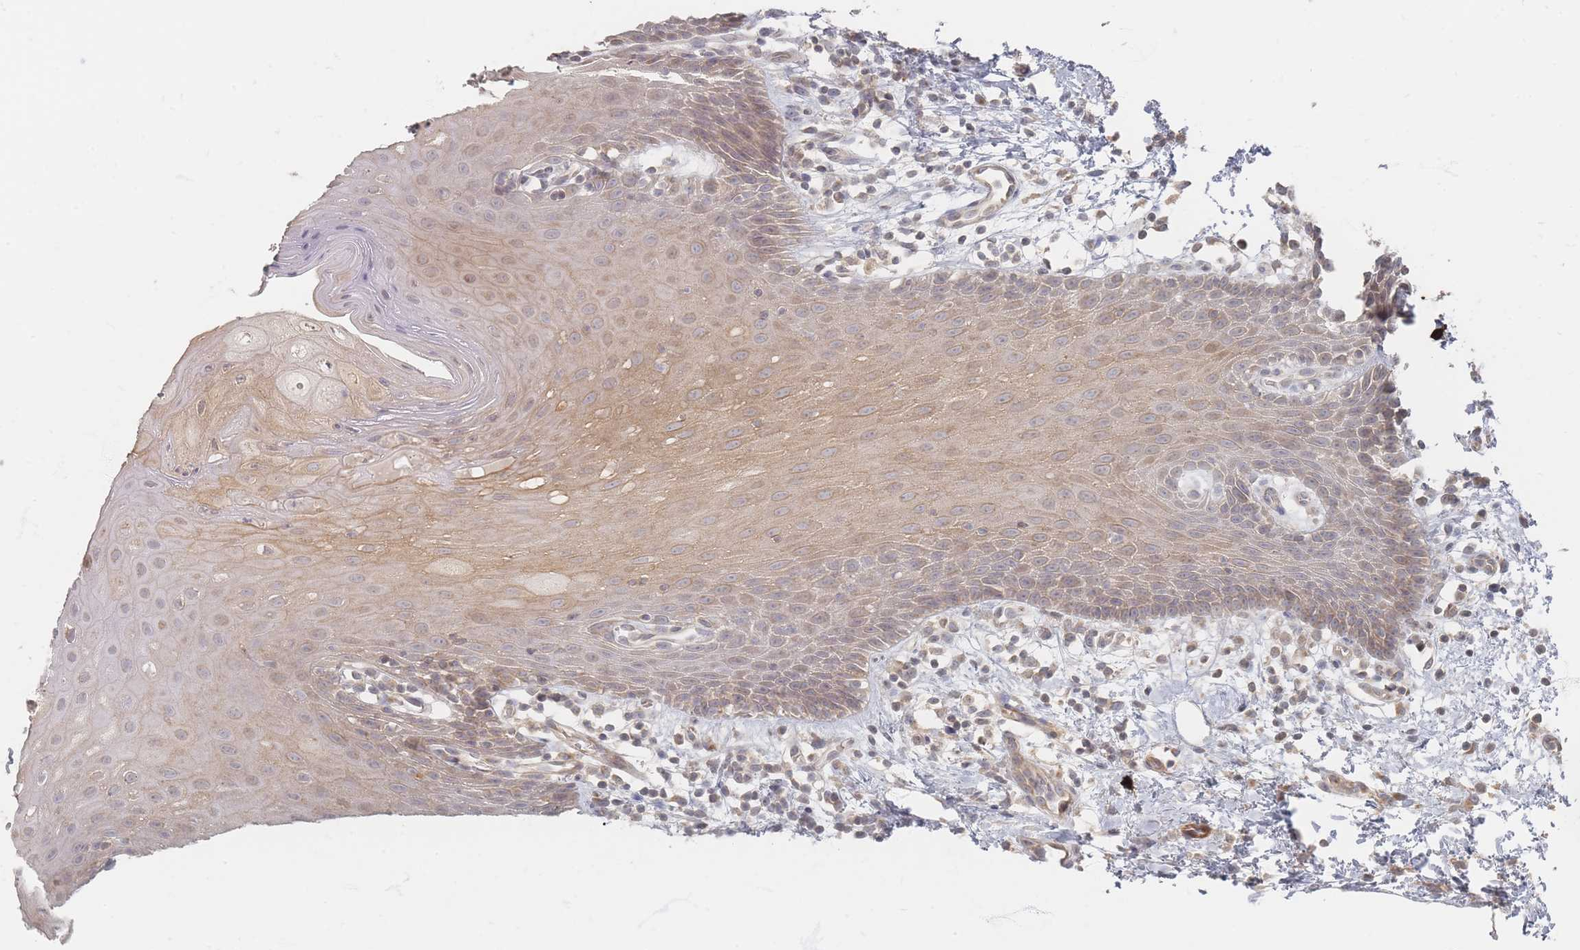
{"staining": {"intensity": "moderate", "quantity": ">75%", "location": "cytoplasmic/membranous"}, "tissue": "oral mucosa", "cell_type": "Squamous epithelial cells", "image_type": "normal", "snomed": [{"axis": "morphology", "description": "Normal tissue, NOS"}, {"axis": "topography", "description": "Oral tissue"}, {"axis": "topography", "description": "Tounge, NOS"}], "caption": "Immunohistochemical staining of normal human oral mucosa reveals >75% levels of moderate cytoplasmic/membranous protein staining in approximately >75% of squamous epithelial cells.", "gene": "GLE1", "patient": {"sex": "female", "age": 59}}